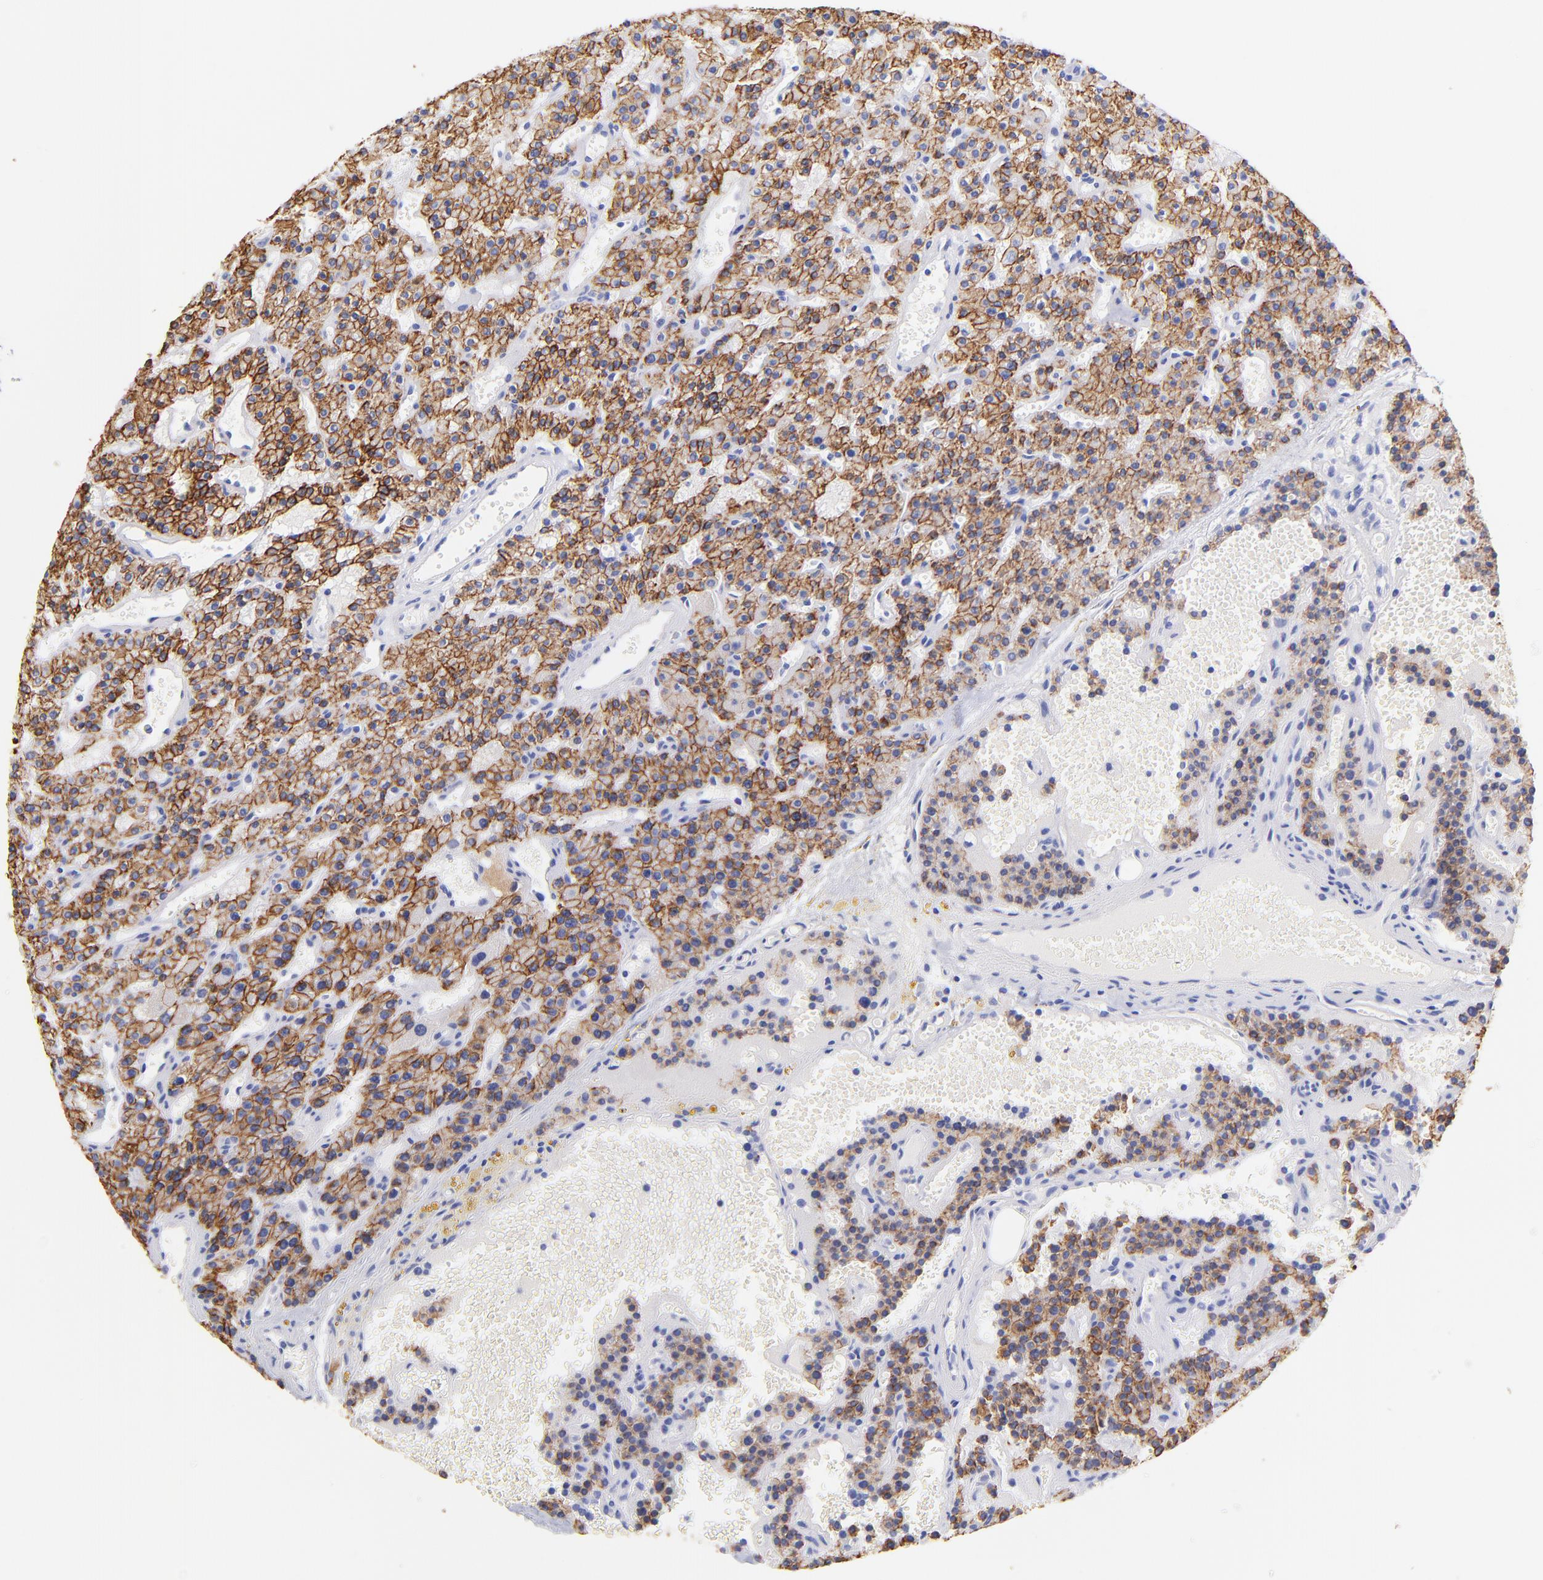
{"staining": {"intensity": "strong", "quantity": ">75%", "location": "cytoplasmic/membranous"}, "tissue": "parathyroid gland", "cell_type": "Glandular cells", "image_type": "normal", "snomed": [{"axis": "morphology", "description": "Normal tissue, NOS"}, {"axis": "topography", "description": "Parathyroid gland"}], "caption": "Strong cytoplasmic/membranous staining for a protein is identified in approximately >75% of glandular cells of normal parathyroid gland using IHC.", "gene": "KRT19", "patient": {"sex": "male", "age": 25}}